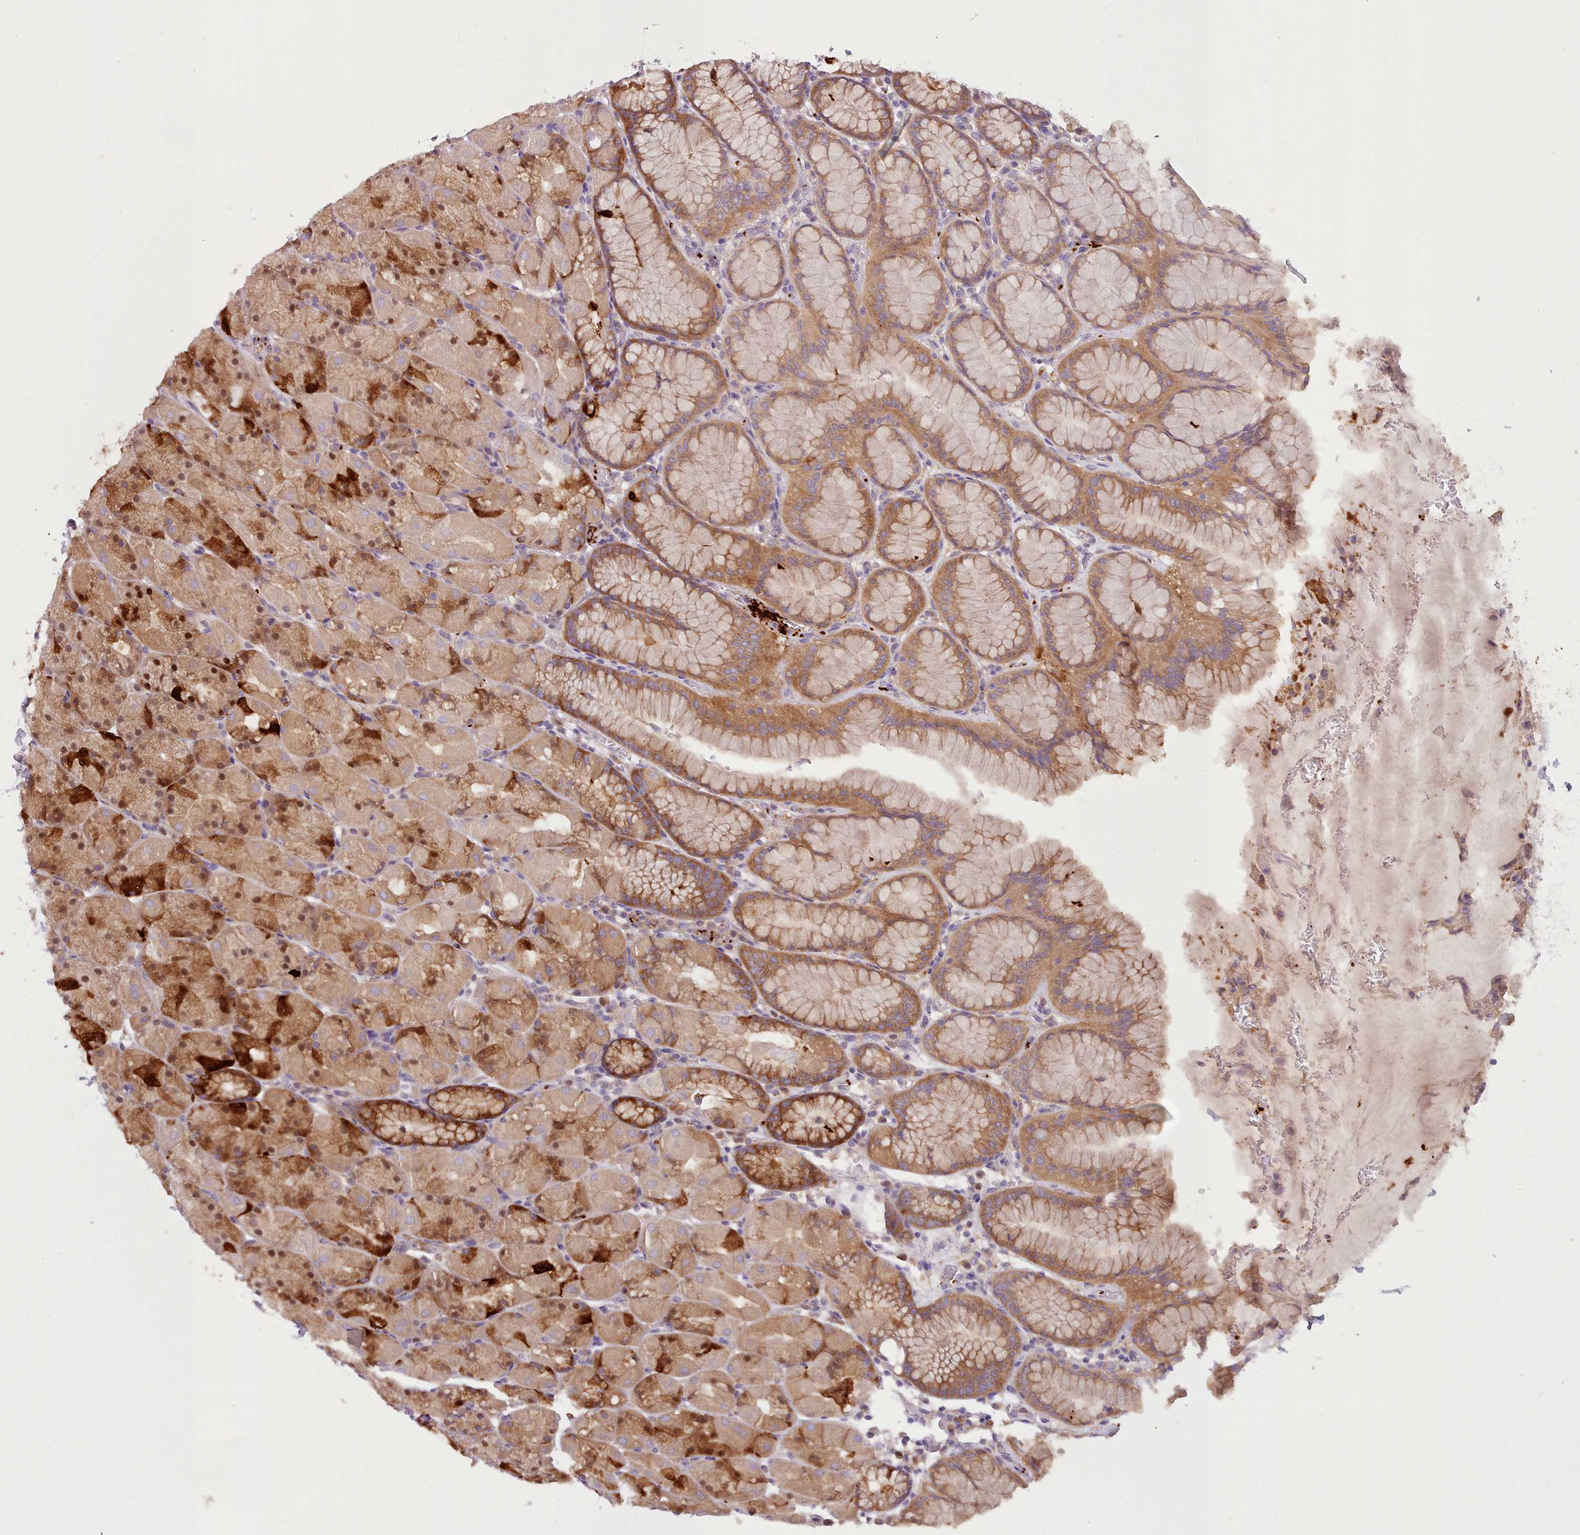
{"staining": {"intensity": "strong", "quantity": ">75%", "location": "cytoplasmic/membranous,nuclear"}, "tissue": "stomach", "cell_type": "Glandular cells", "image_type": "normal", "snomed": [{"axis": "morphology", "description": "Normal tissue, NOS"}, {"axis": "topography", "description": "Stomach, upper"}, {"axis": "topography", "description": "Stomach, lower"}], "caption": "Immunohistochemistry image of unremarkable stomach stained for a protein (brown), which shows high levels of strong cytoplasmic/membranous,nuclear staining in approximately >75% of glandular cells.", "gene": "NDST2", "patient": {"sex": "male", "age": 67}}